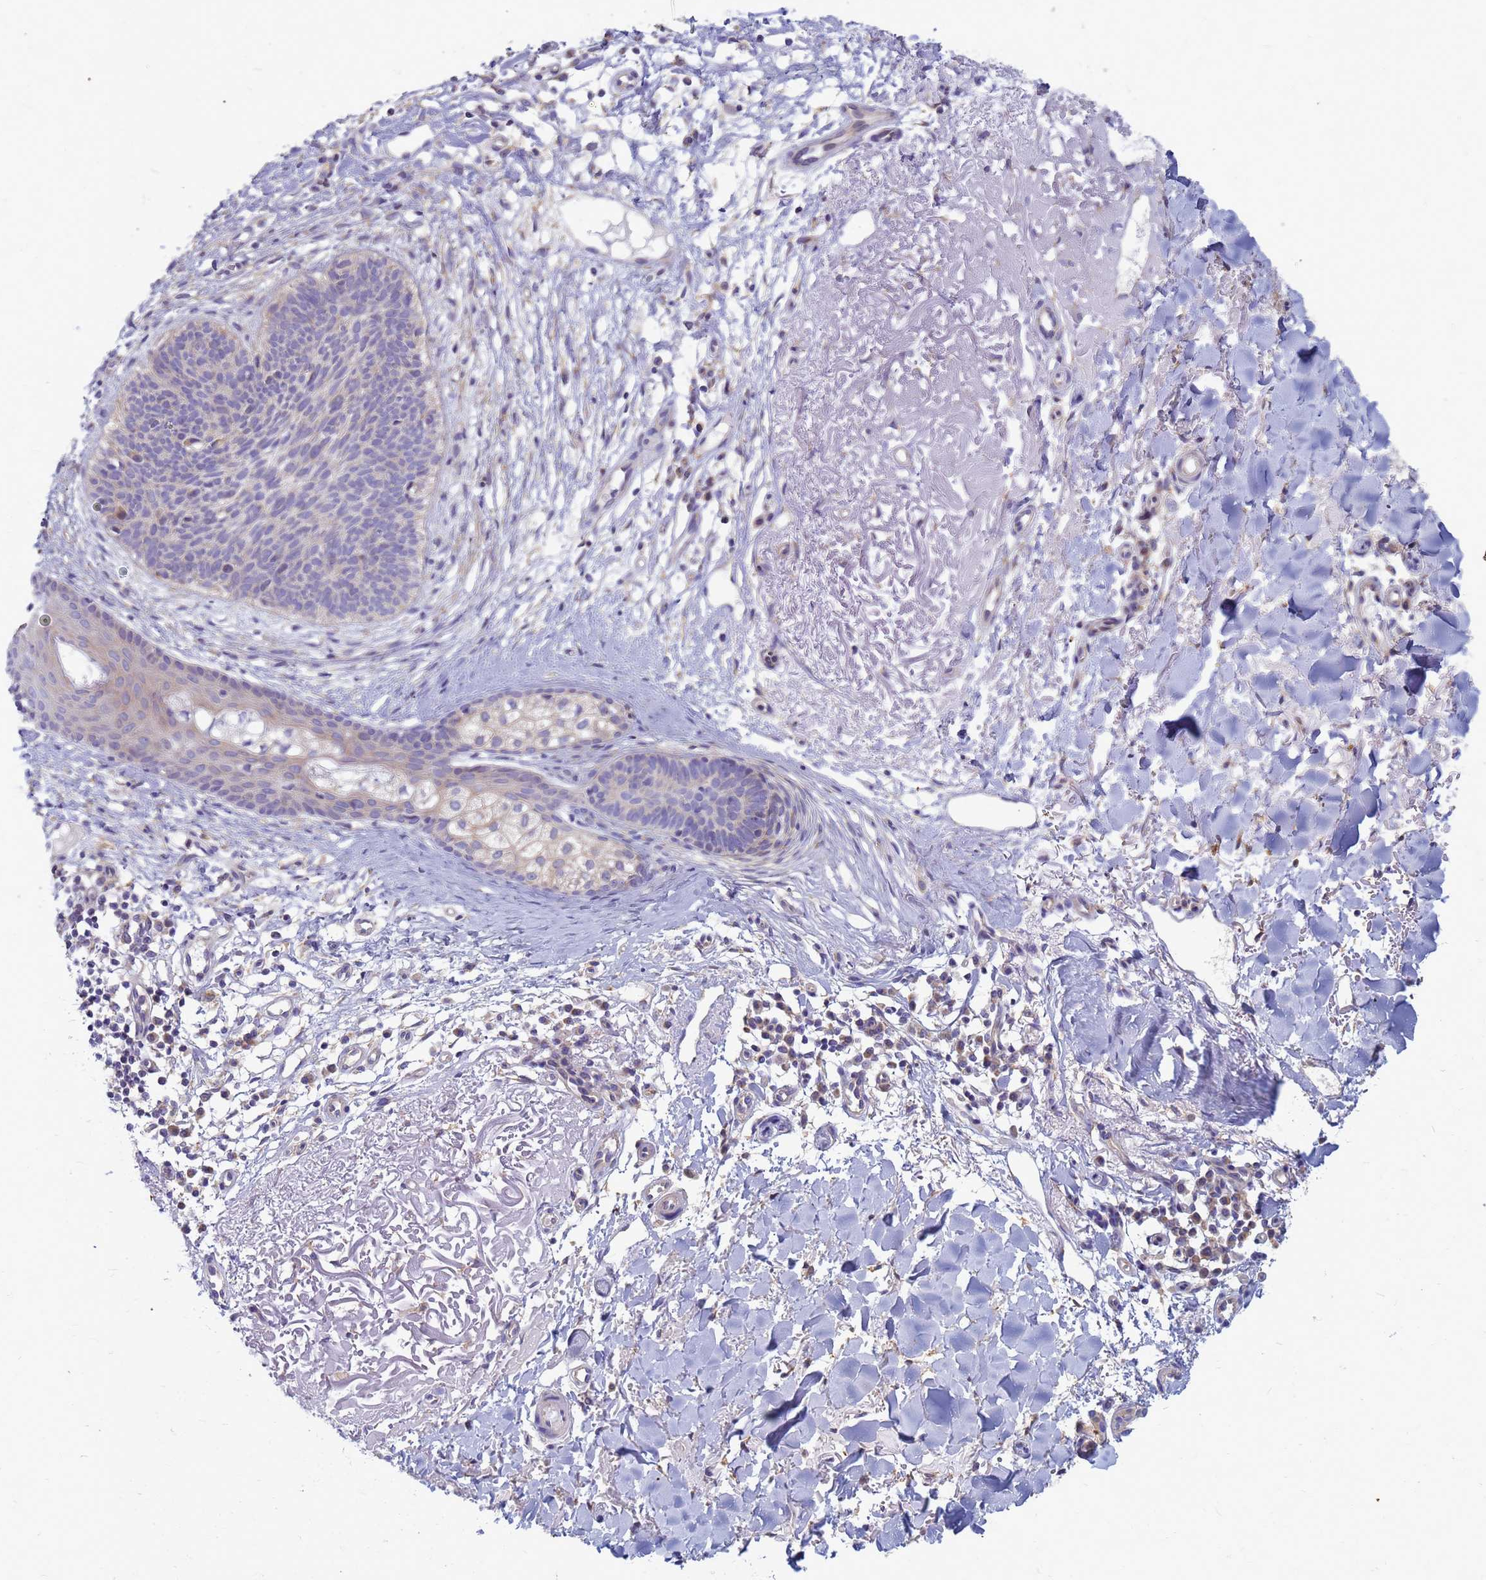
{"staining": {"intensity": "negative", "quantity": "none", "location": "none"}, "tissue": "skin cancer", "cell_type": "Tumor cells", "image_type": "cancer", "snomed": [{"axis": "morphology", "description": "Basal cell carcinoma"}, {"axis": "topography", "description": "Skin"}], "caption": "A high-resolution image shows IHC staining of skin basal cell carcinoma, which shows no significant expression in tumor cells.", "gene": "EEA1", "patient": {"sex": "male", "age": 84}}